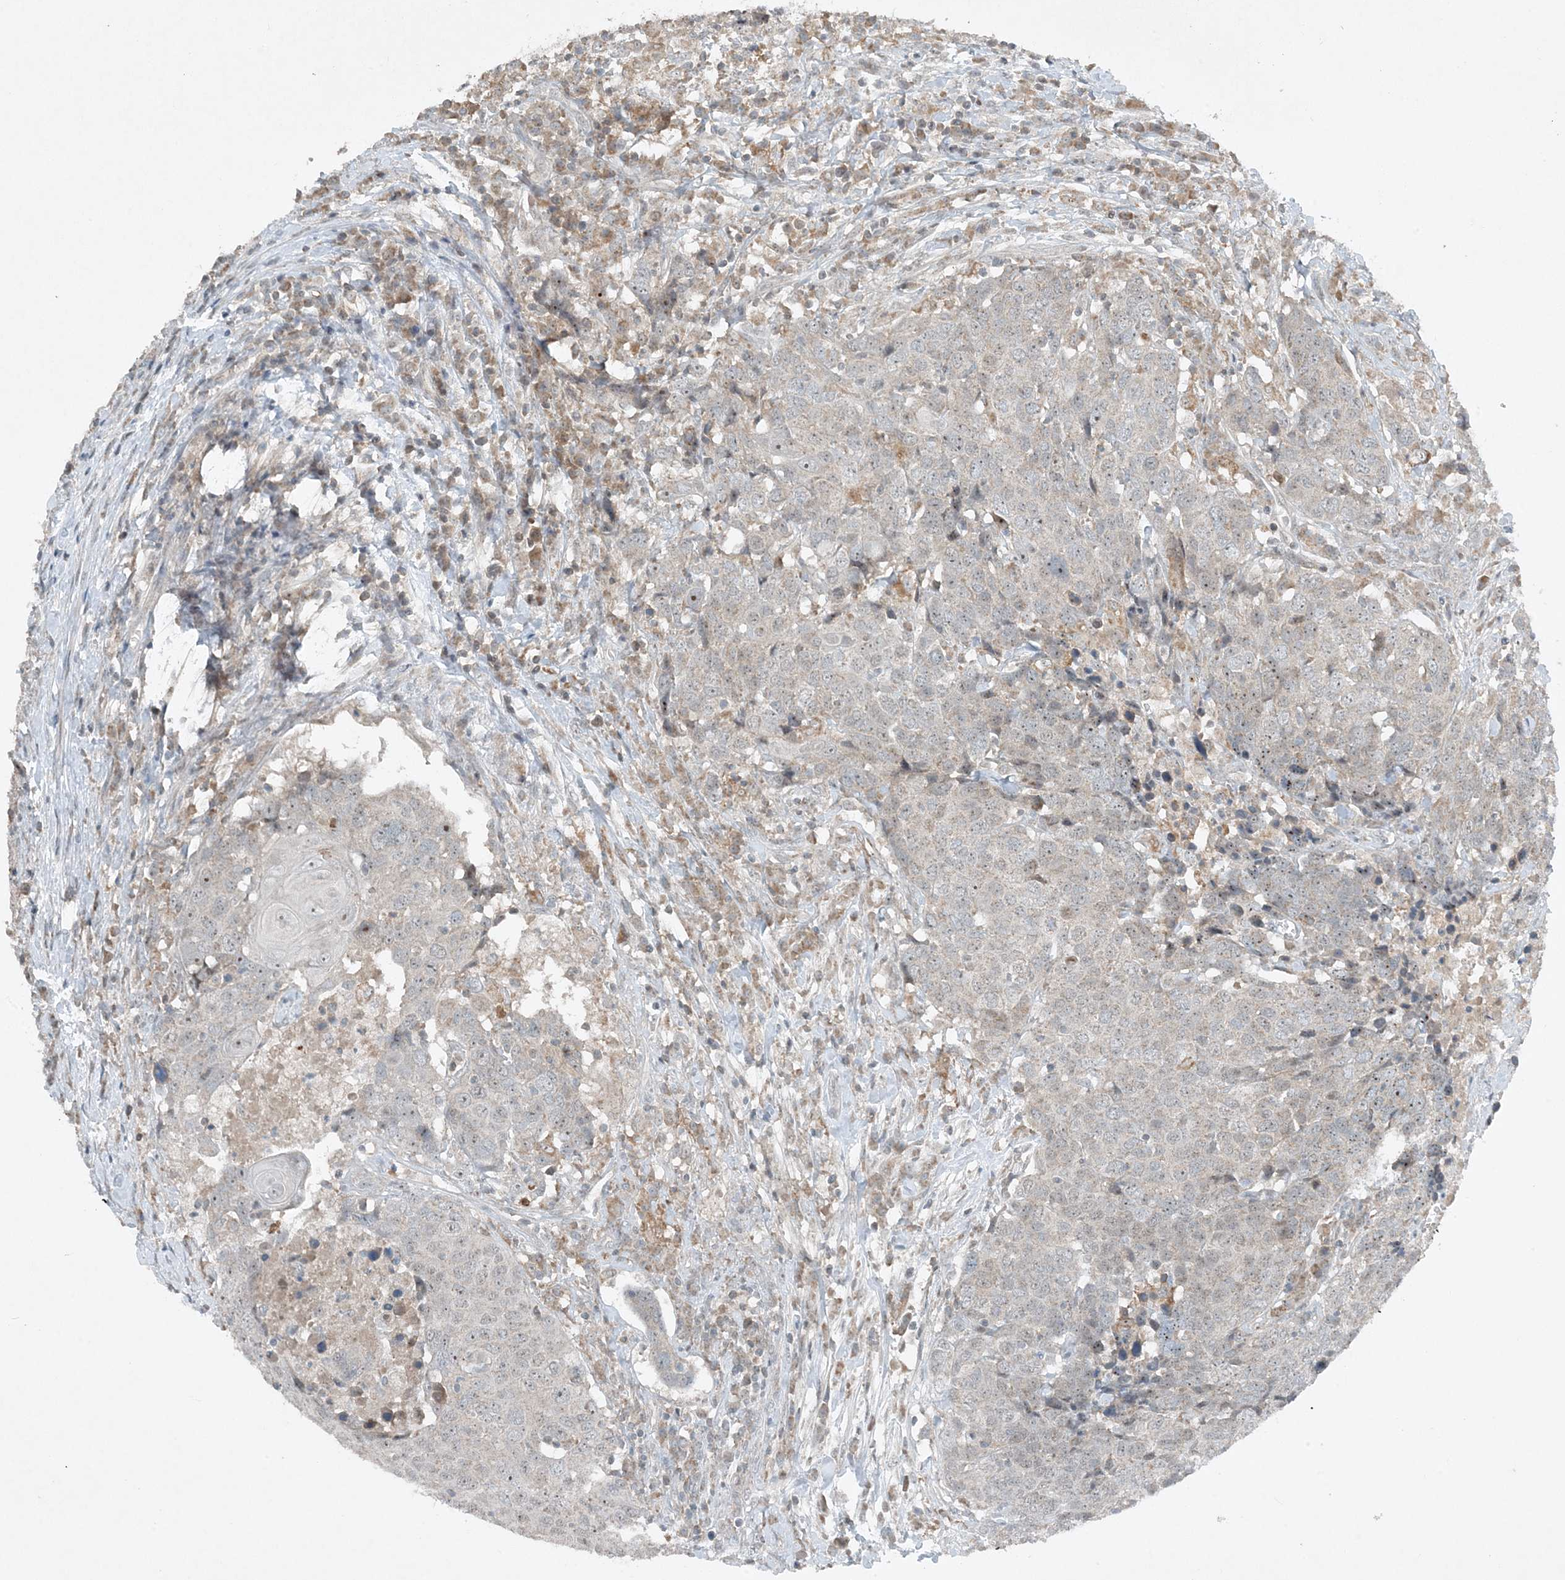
{"staining": {"intensity": "weak", "quantity": "<25%", "location": "cytoplasmic/membranous"}, "tissue": "head and neck cancer", "cell_type": "Tumor cells", "image_type": "cancer", "snomed": [{"axis": "morphology", "description": "Squamous cell carcinoma, NOS"}, {"axis": "topography", "description": "Head-Neck"}], "caption": "Photomicrograph shows no significant protein expression in tumor cells of head and neck squamous cell carcinoma.", "gene": "MITD1", "patient": {"sex": "male", "age": 66}}